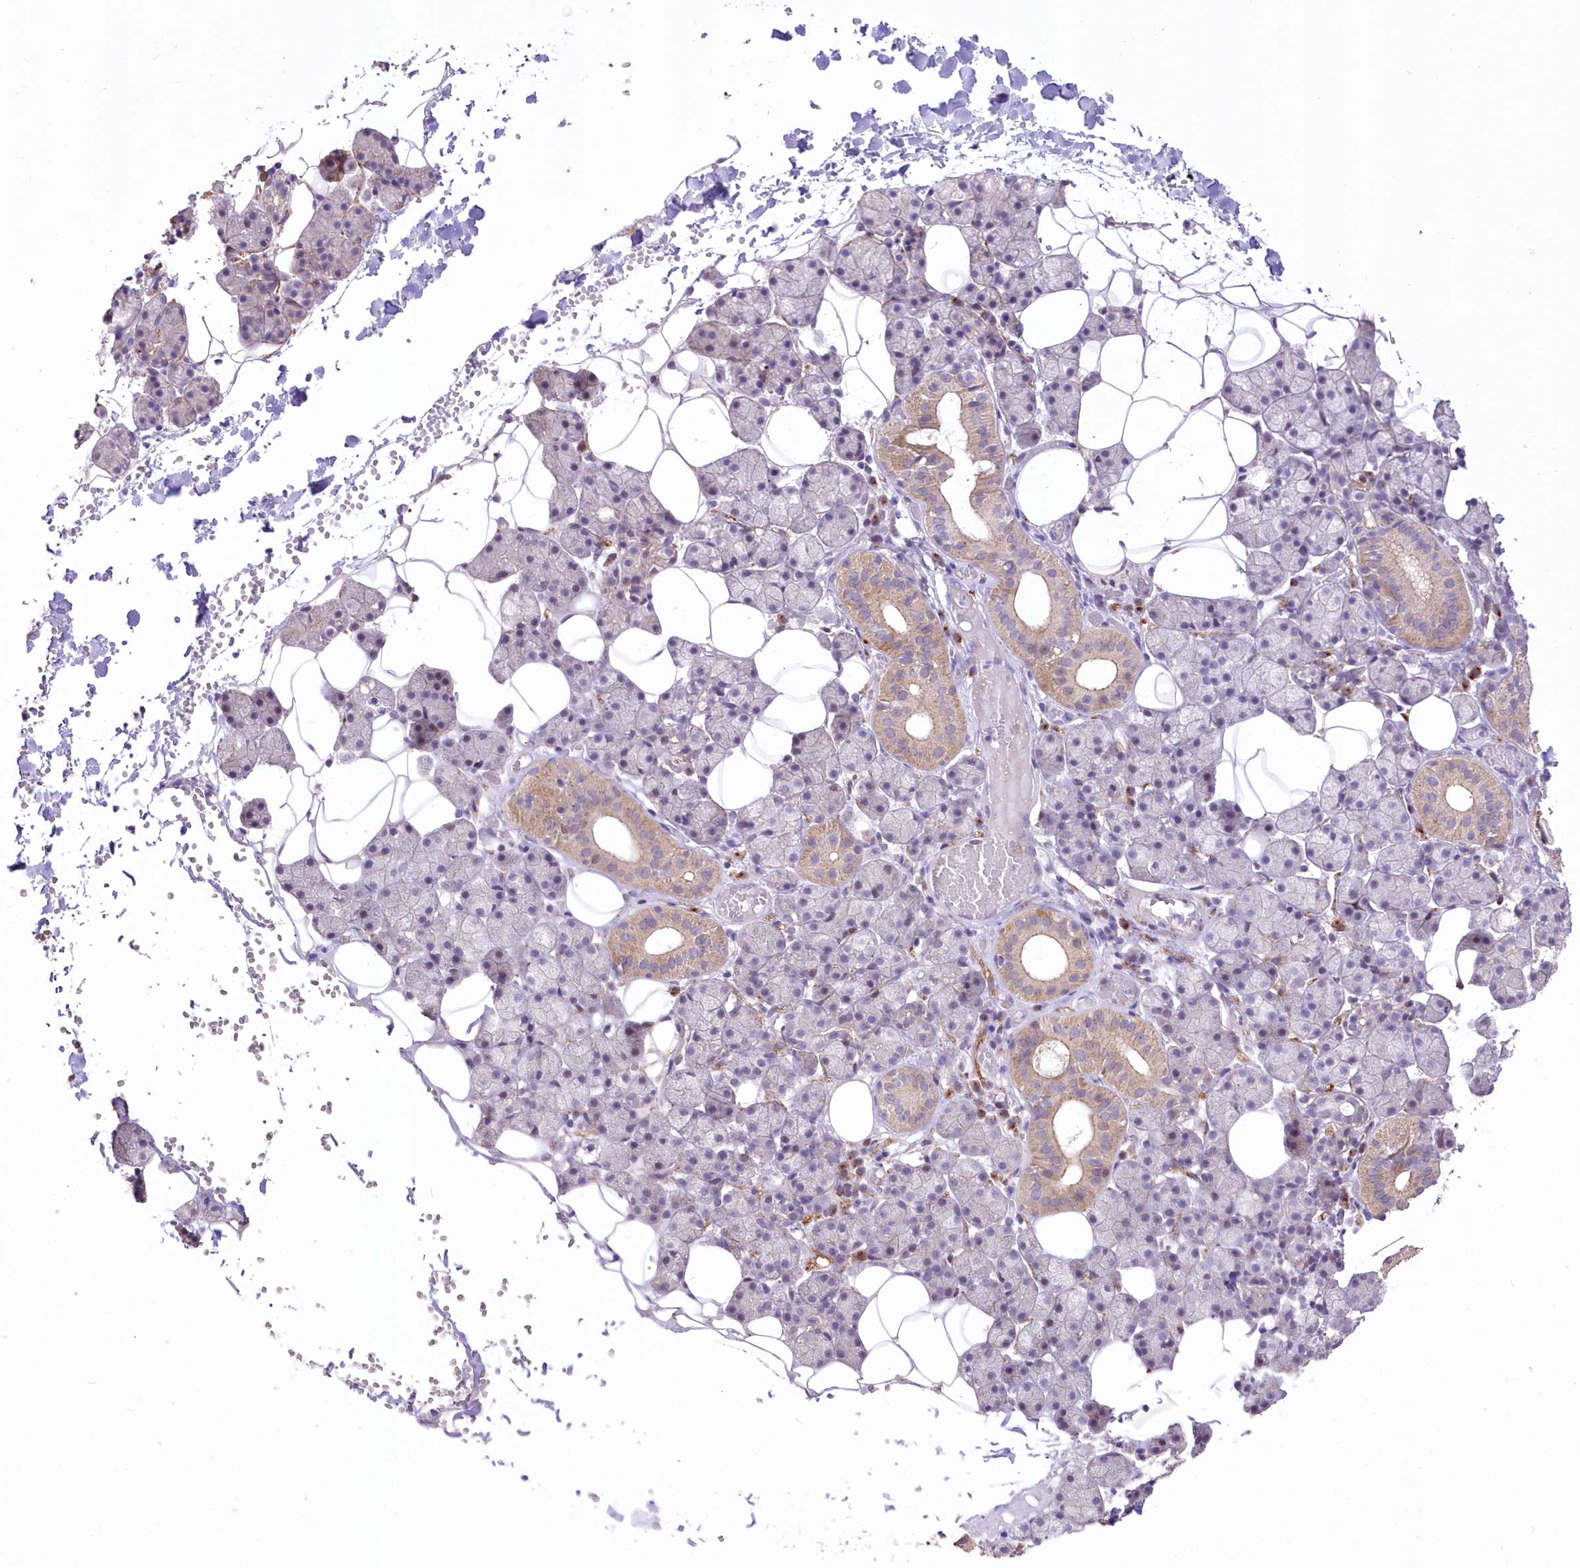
{"staining": {"intensity": "weak", "quantity": "<25%", "location": "cytoplasmic/membranous"}, "tissue": "salivary gland", "cell_type": "Glandular cells", "image_type": "normal", "snomed": [{"axis": "morphology", "description": "Normal tissue, NOS"}, {"axis": "topography", "description": "Salivary gland"}], "caption": "DAB immunohistochemical staining of unremarkable salivary gland reveals no significant positivity in glandular cells. (DAB IHC, high magnification).", "gene": "FAM241B", "patient": {"sex": "female", "age": 33}}